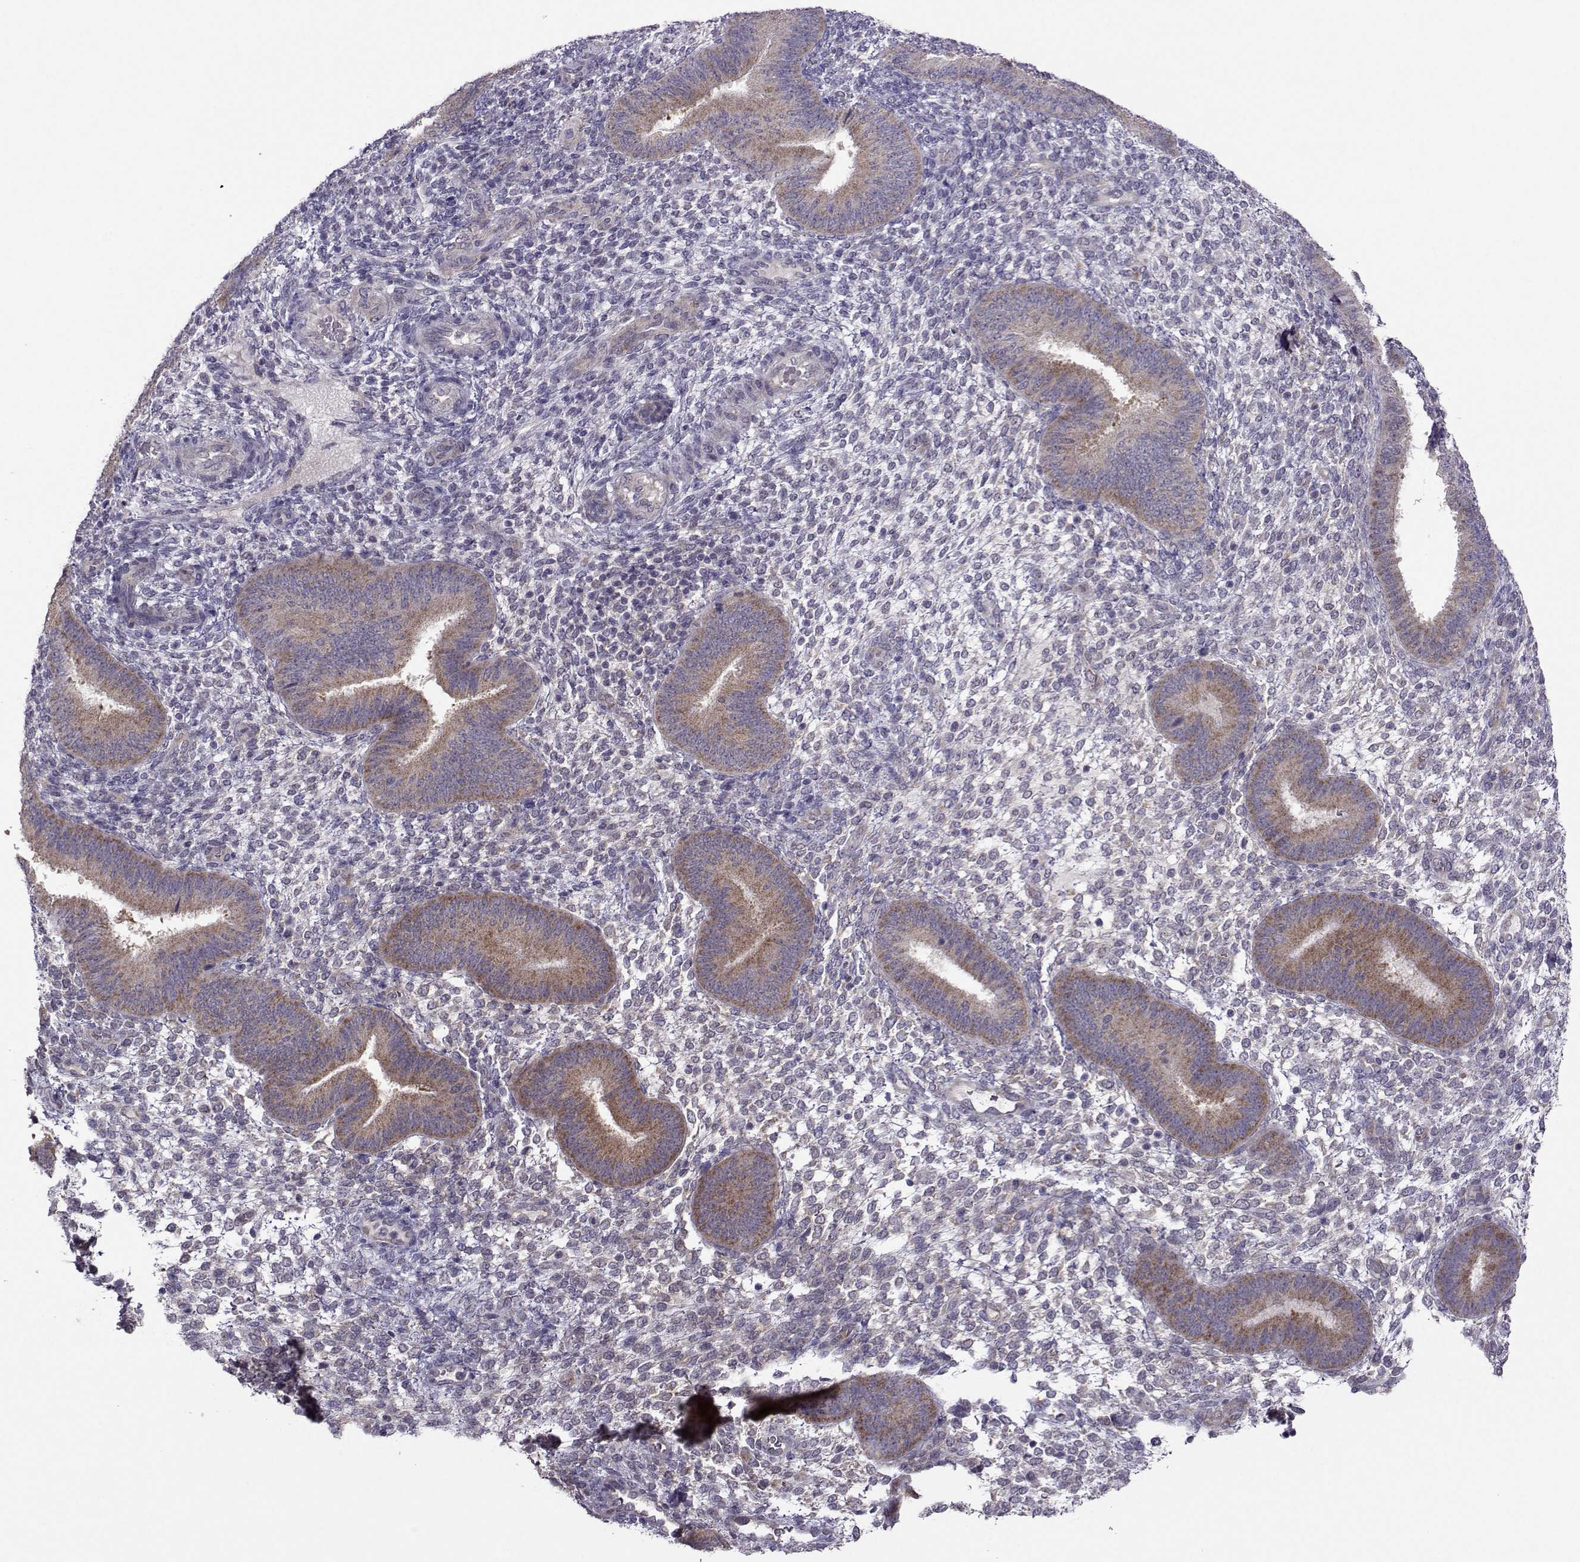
{"staining": {"intensity": "negative", "quantity": "none", "location": "none"}, "tissue": "endometrium", "cell_type": "Cells in endometrial stroma", "image_type": "normal", "snomed": [{"axis": "morphology", "description": "Normal tissue, NOS"}, {"axis": "topography", "description": "Endometrium"}], "caption": "Immunohistochemistry photomicrograph of normal endometrium: endometrium stained with DAB displays no significant protein staining in cells in endometrial stroma.", "gene": "DDX20", "patient": {"sex": "female", "age": 39}}